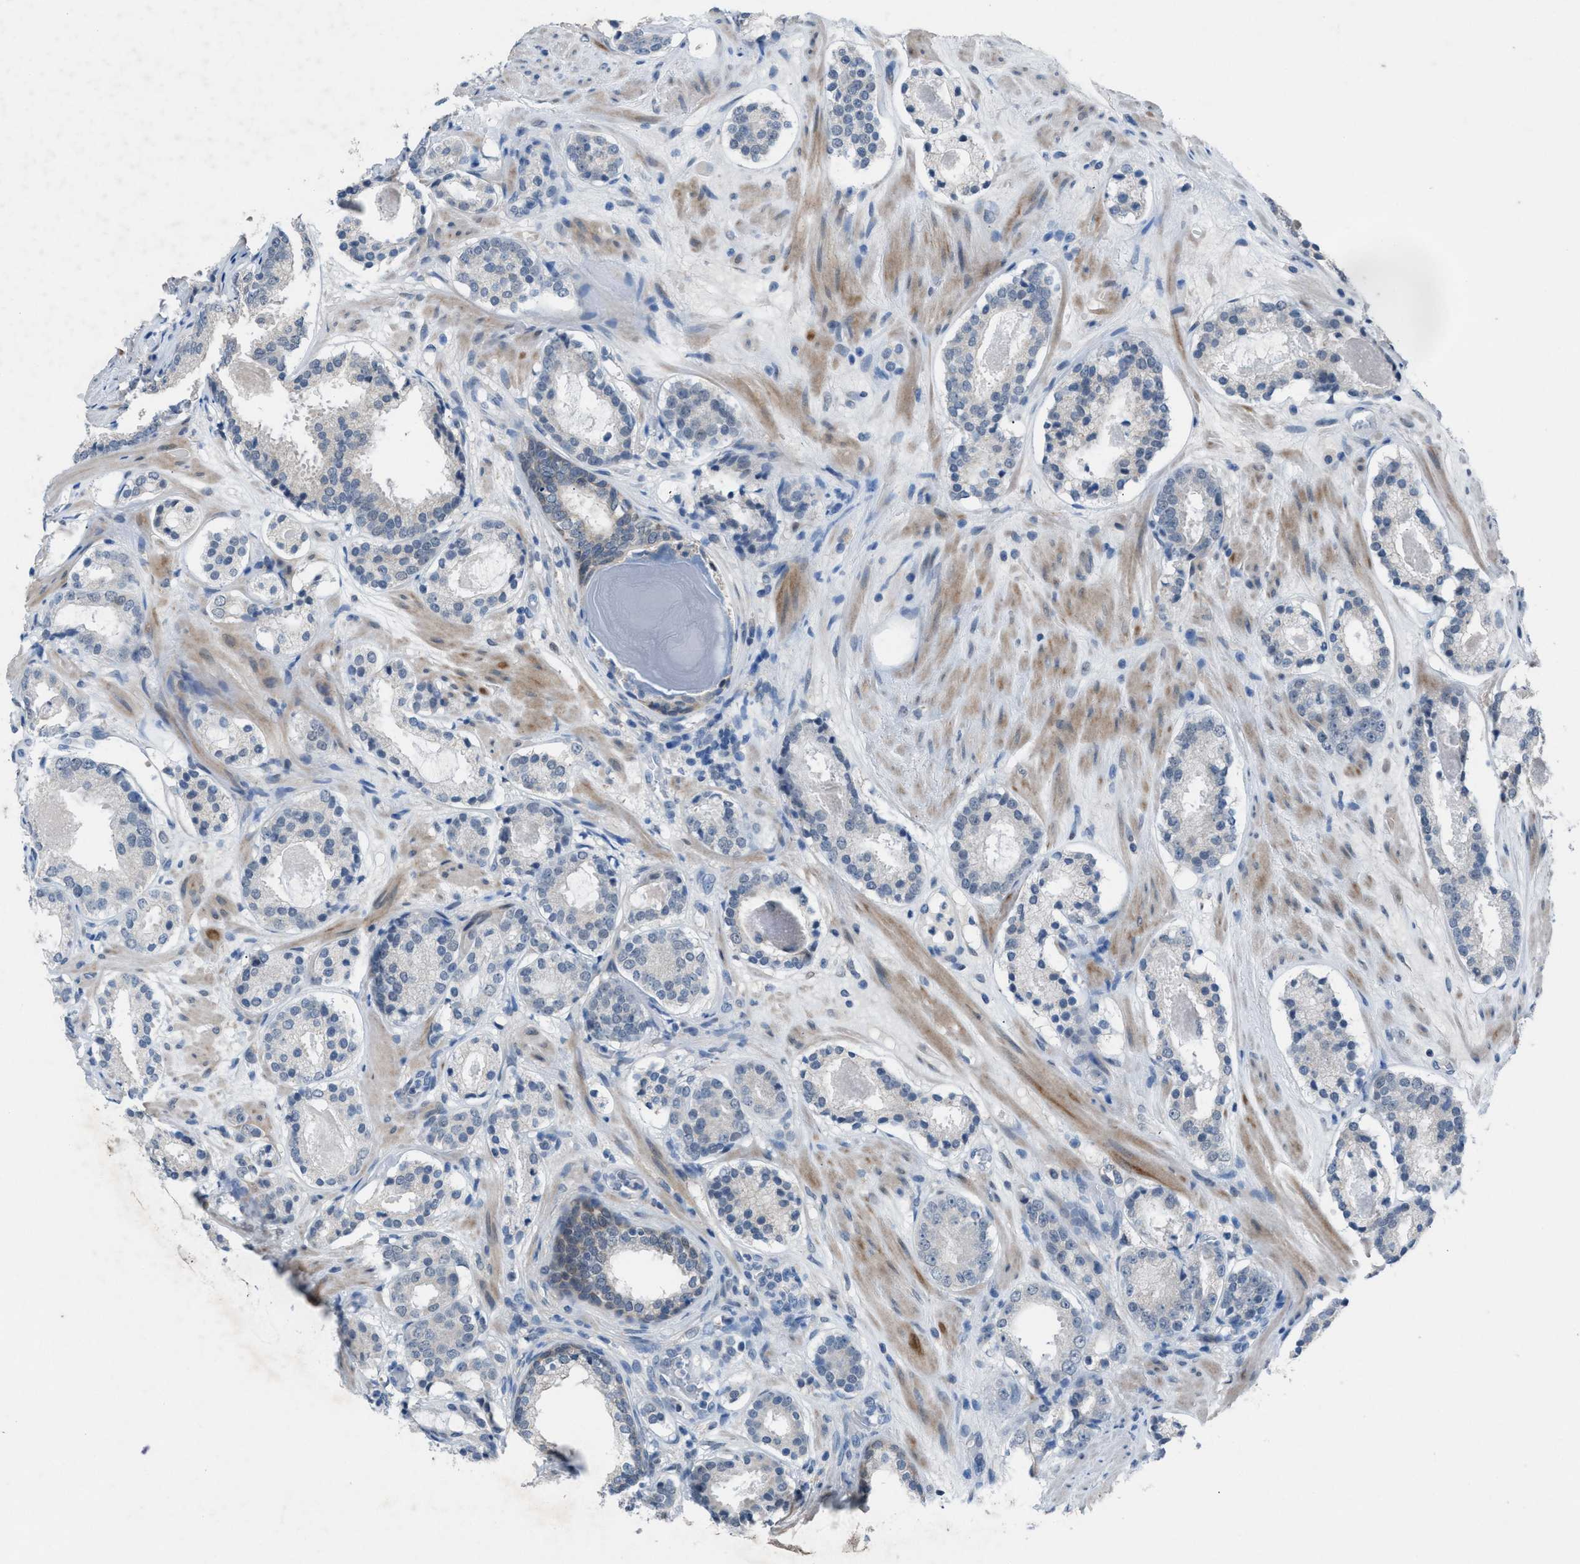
{"staining": {"intensity": "negative", "quantity": "none", "location": "none"}, "tissue": "prostate cancer", "cell_type": "Tumor cells", "image_type": "cancer", "snomed": [{"axis": "morphology", "description": "Adenocarcinoma, Low grade"}, {"axis": "topography", "description": "Prostate"}], "caption": "Prostate cancer was stained to show a protein in brown. There is no significant positivity in tumor cells.", "gene": "ANAPC11", "patient": {"sex": "male", "age": 69}}